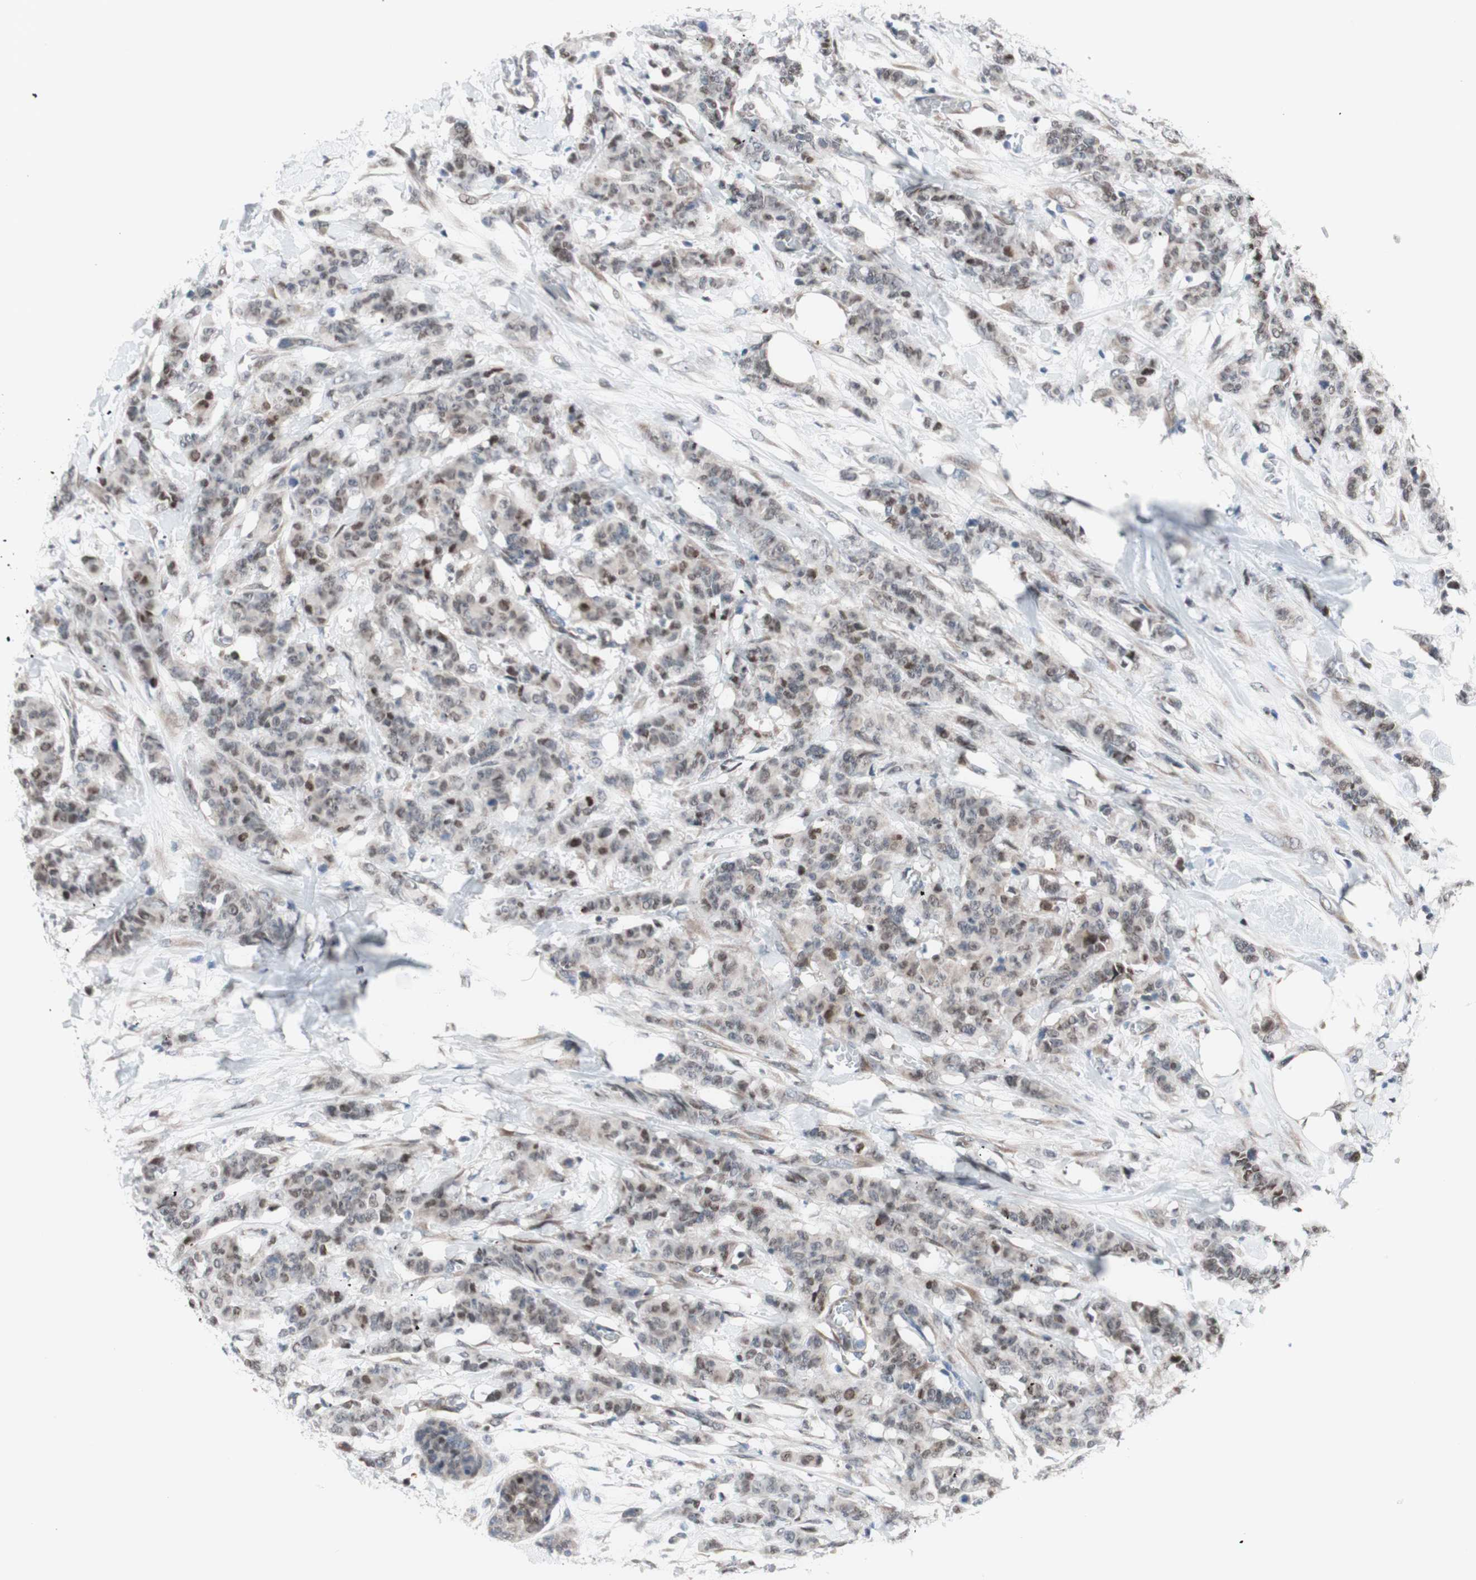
{"staining": {"intensity": "weak", "quantity": "25%-75%", "location": "nuclear"}, "tissue": "breast cancer", "cell_type": "Tumor cells", "image_type": "cancer", "snomed": [{"axis": "morphology", "description": "Normal tissue, NOS"}, {"axis": "morphology", "description": "Duct carcinoma"}, {"axis": "topography", "description": "Breast"}], "caption": "The micrograph exhibits immunohistochemical staining of breast infiltrating ductal carcinoma. There is weak nuclear expression is seen in approximately 25%-75% of tumor cells.", "gene": "PHTF2", "patient": {"sex": "female", "age": 40}}